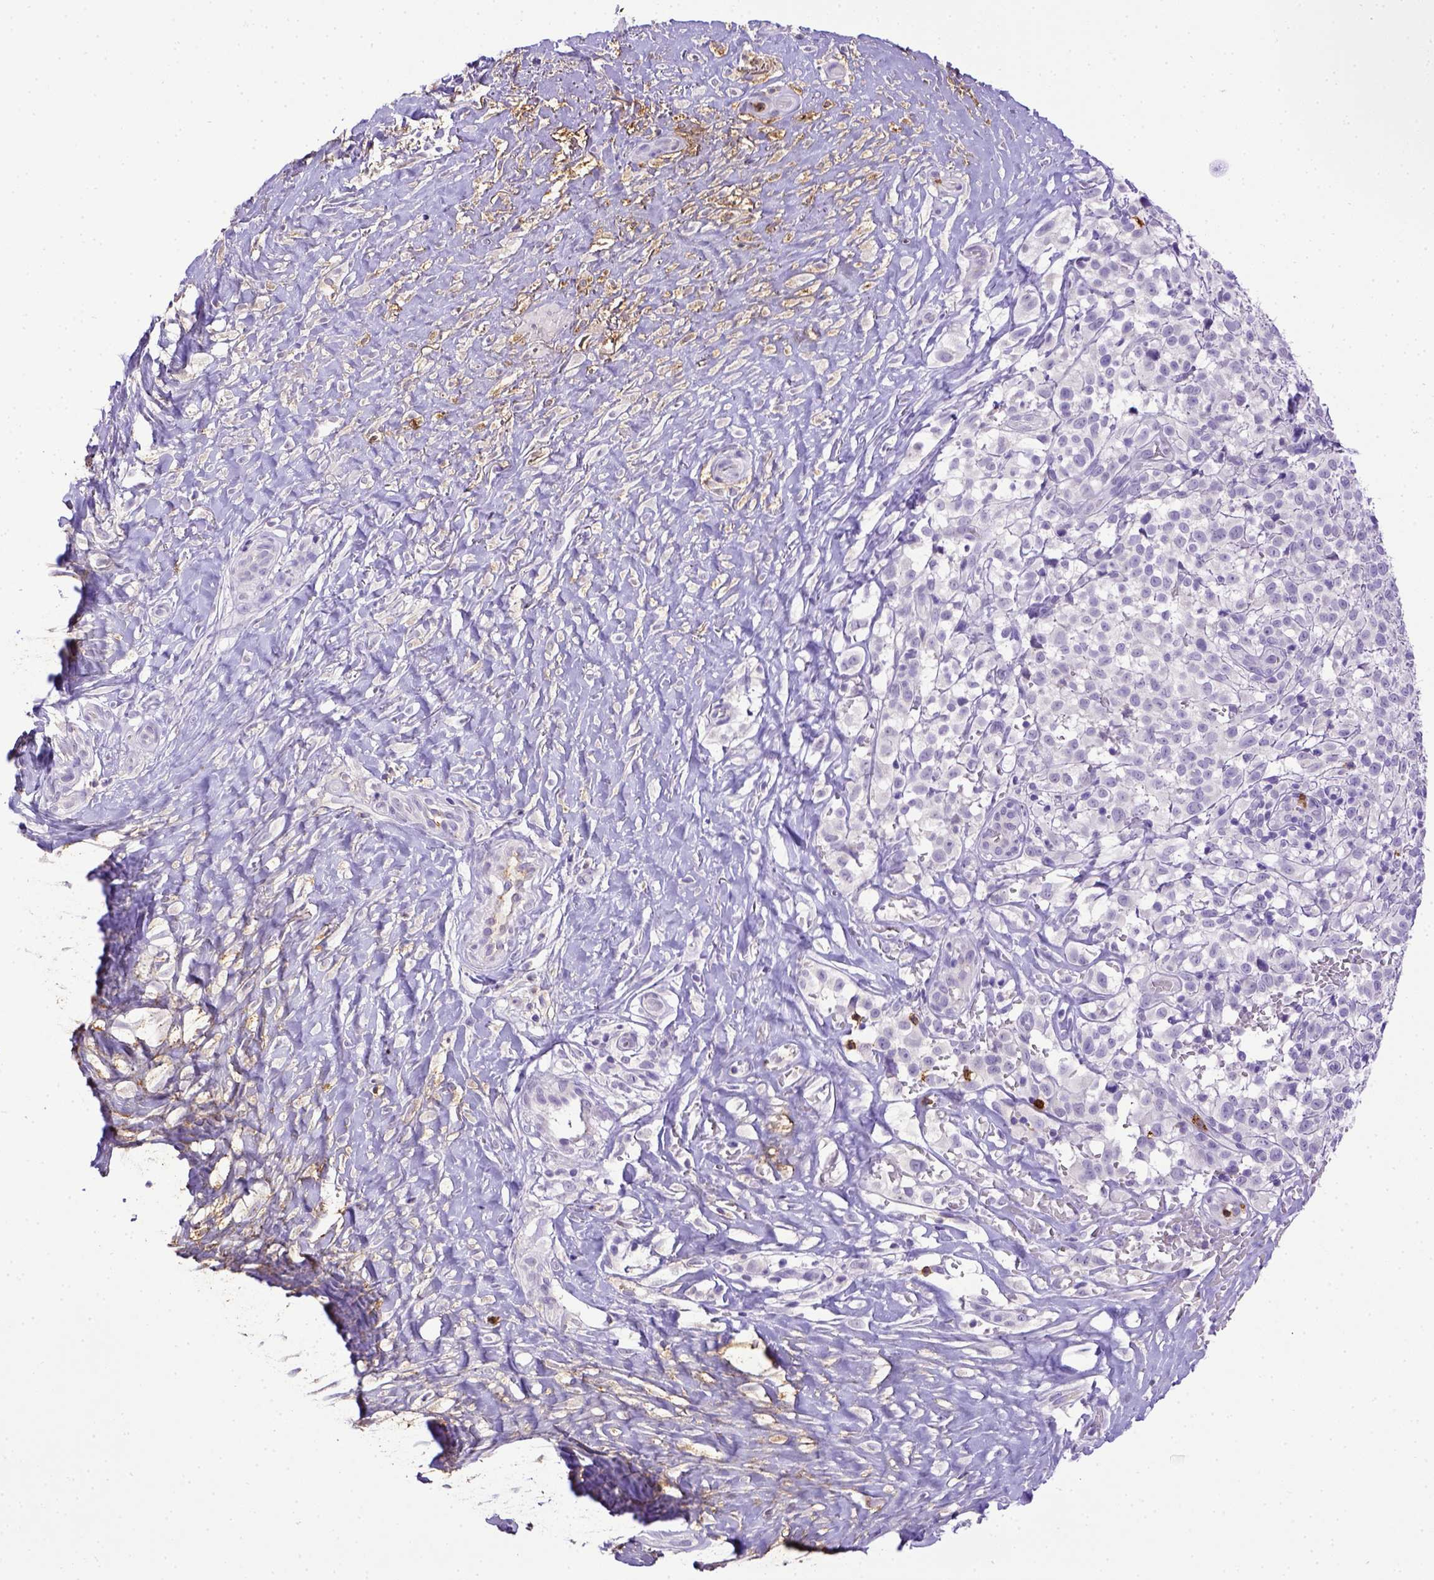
{"staining": {"intensity": "negative", "quantity": "none", "location": "none"}, "tissue": "melanoma", "cell_type": "Tumor cells", "image_type": "cancer", "snomed": [{"axis": "morphology", "description": "Malignant melanoma, NOS"}, {"axis": "topography", "description": "Skin"}], "caption": "The photomicrograph displays no staining of tumor cells in melanoma.", "gene": "B3GAT1", "patient": {"sex": "male", "age": 85}}